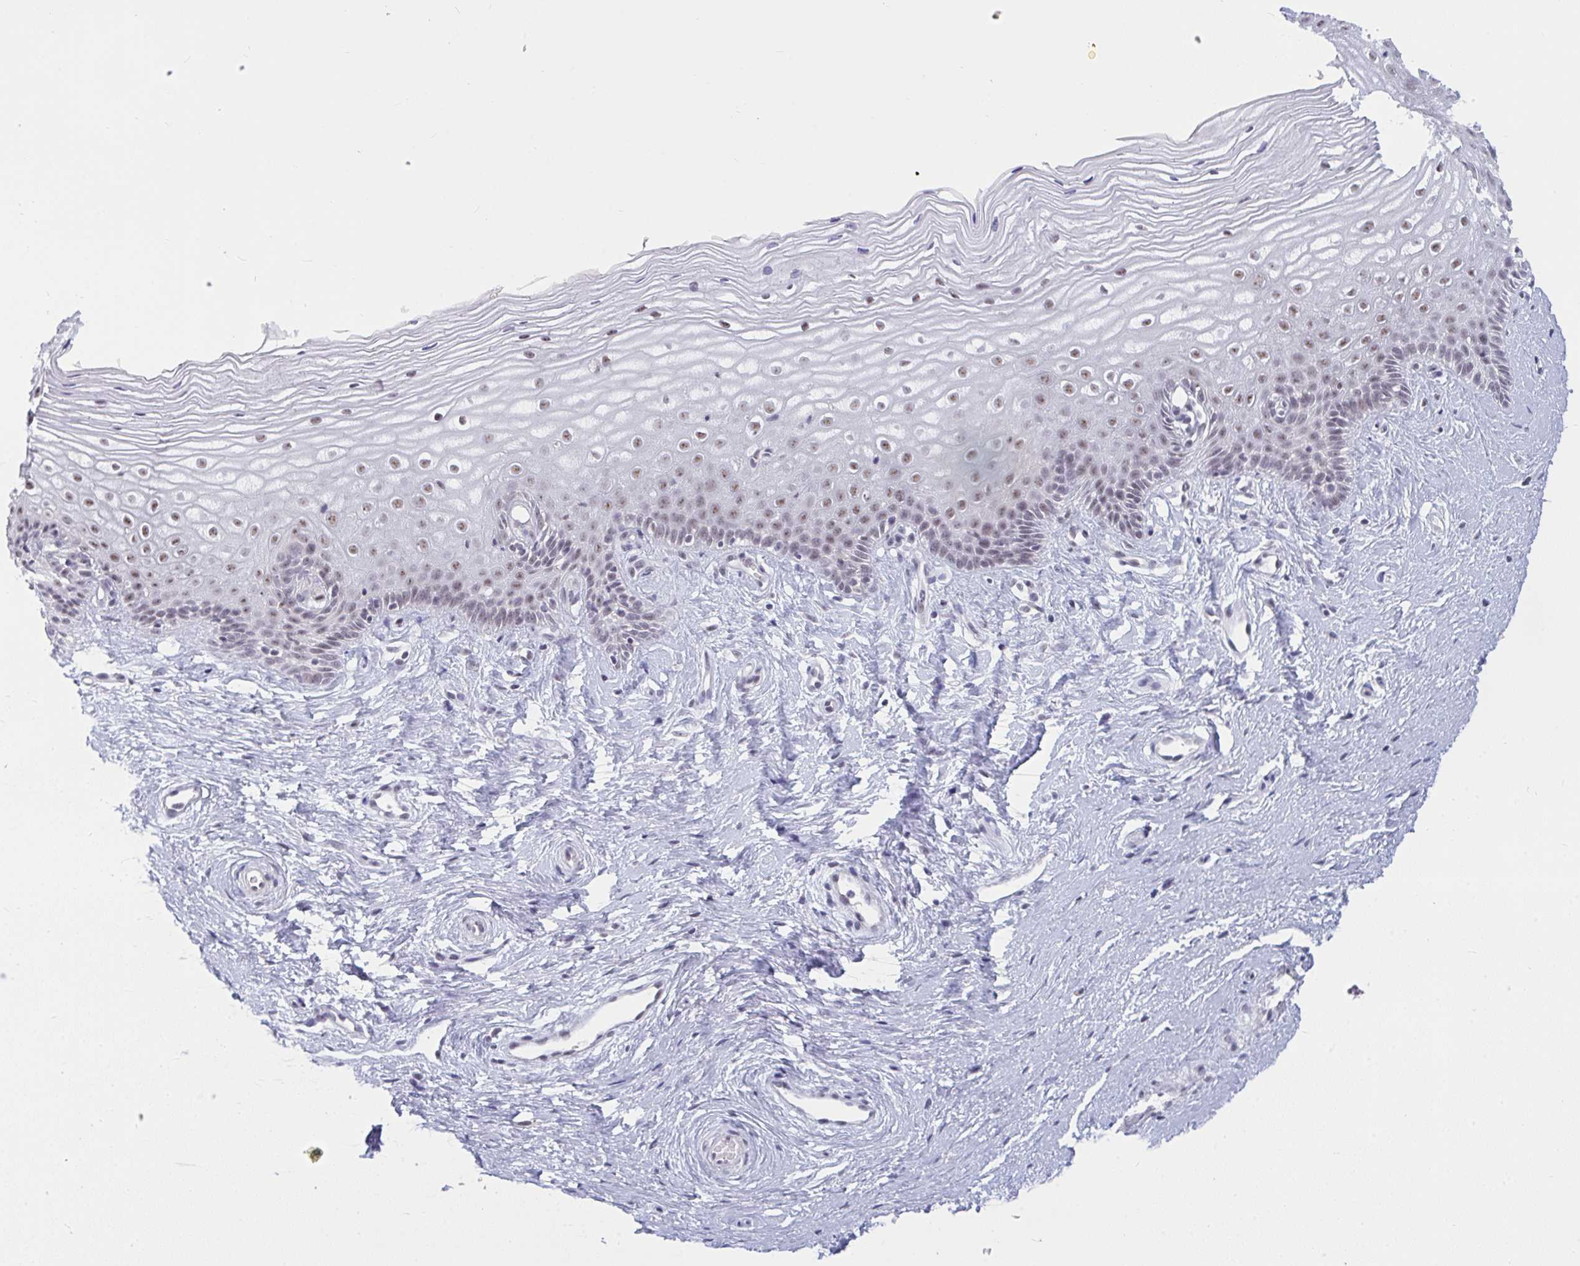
{"staining": {"intensity": "moderate", "quantity": ">75%", "location": "nuclear"}, "tissue": "cervix", "cell_type": "Glandular cells", "image_type": "normal", "snomed": [{"axis": "morphology", "description": "Normal tissue, NOS"}, {"axis": "topography", "description": "Cervix"}], "caption": "Brown immunohistochemical staining in benign cervix reveals moderate nuclear staining in approximately >75% of glandular cells.", "gene": "PRR14", "patient": {"sex": "female", "age": 40}}